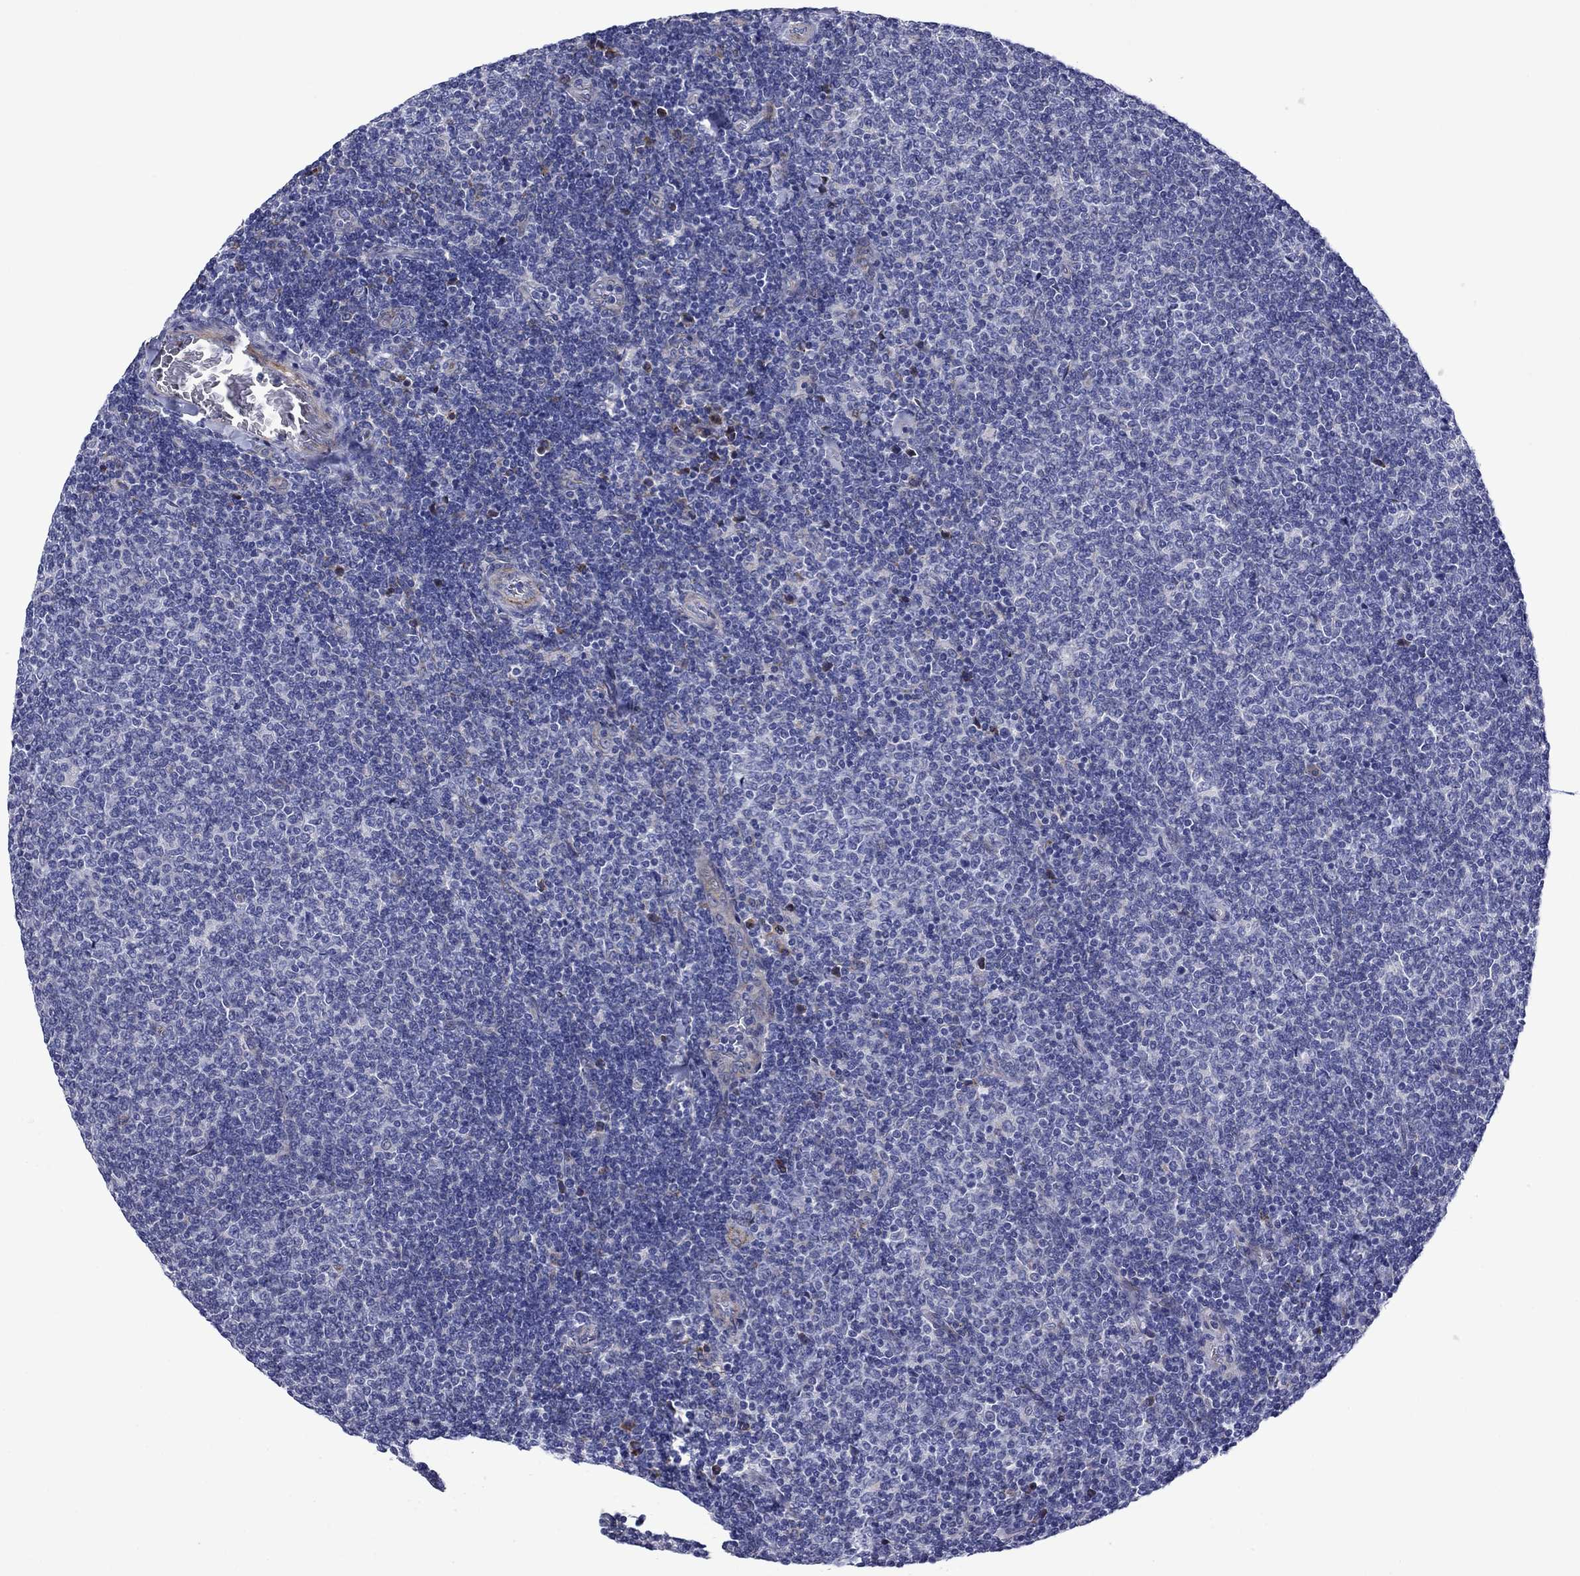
{"staining": {"intensity": "negative", "quantity": "none", "location": "none"}, "tissue": "lymphoma", "cell_type": "Tumor cells", "image_type": "cancer", "snomed": [{"axis": "morphology", "description": "Malignant lymphoma, non-Hodgkin's type, Low grade"}, {"axis": "topography", "description": "Lymph node"}], "caption": "Immunohistochemical staining of human lymphoma reveals no significant staining in tumor cells.", "gene": "HSPG2", "patient": {"sex": "male", "age": 52}}